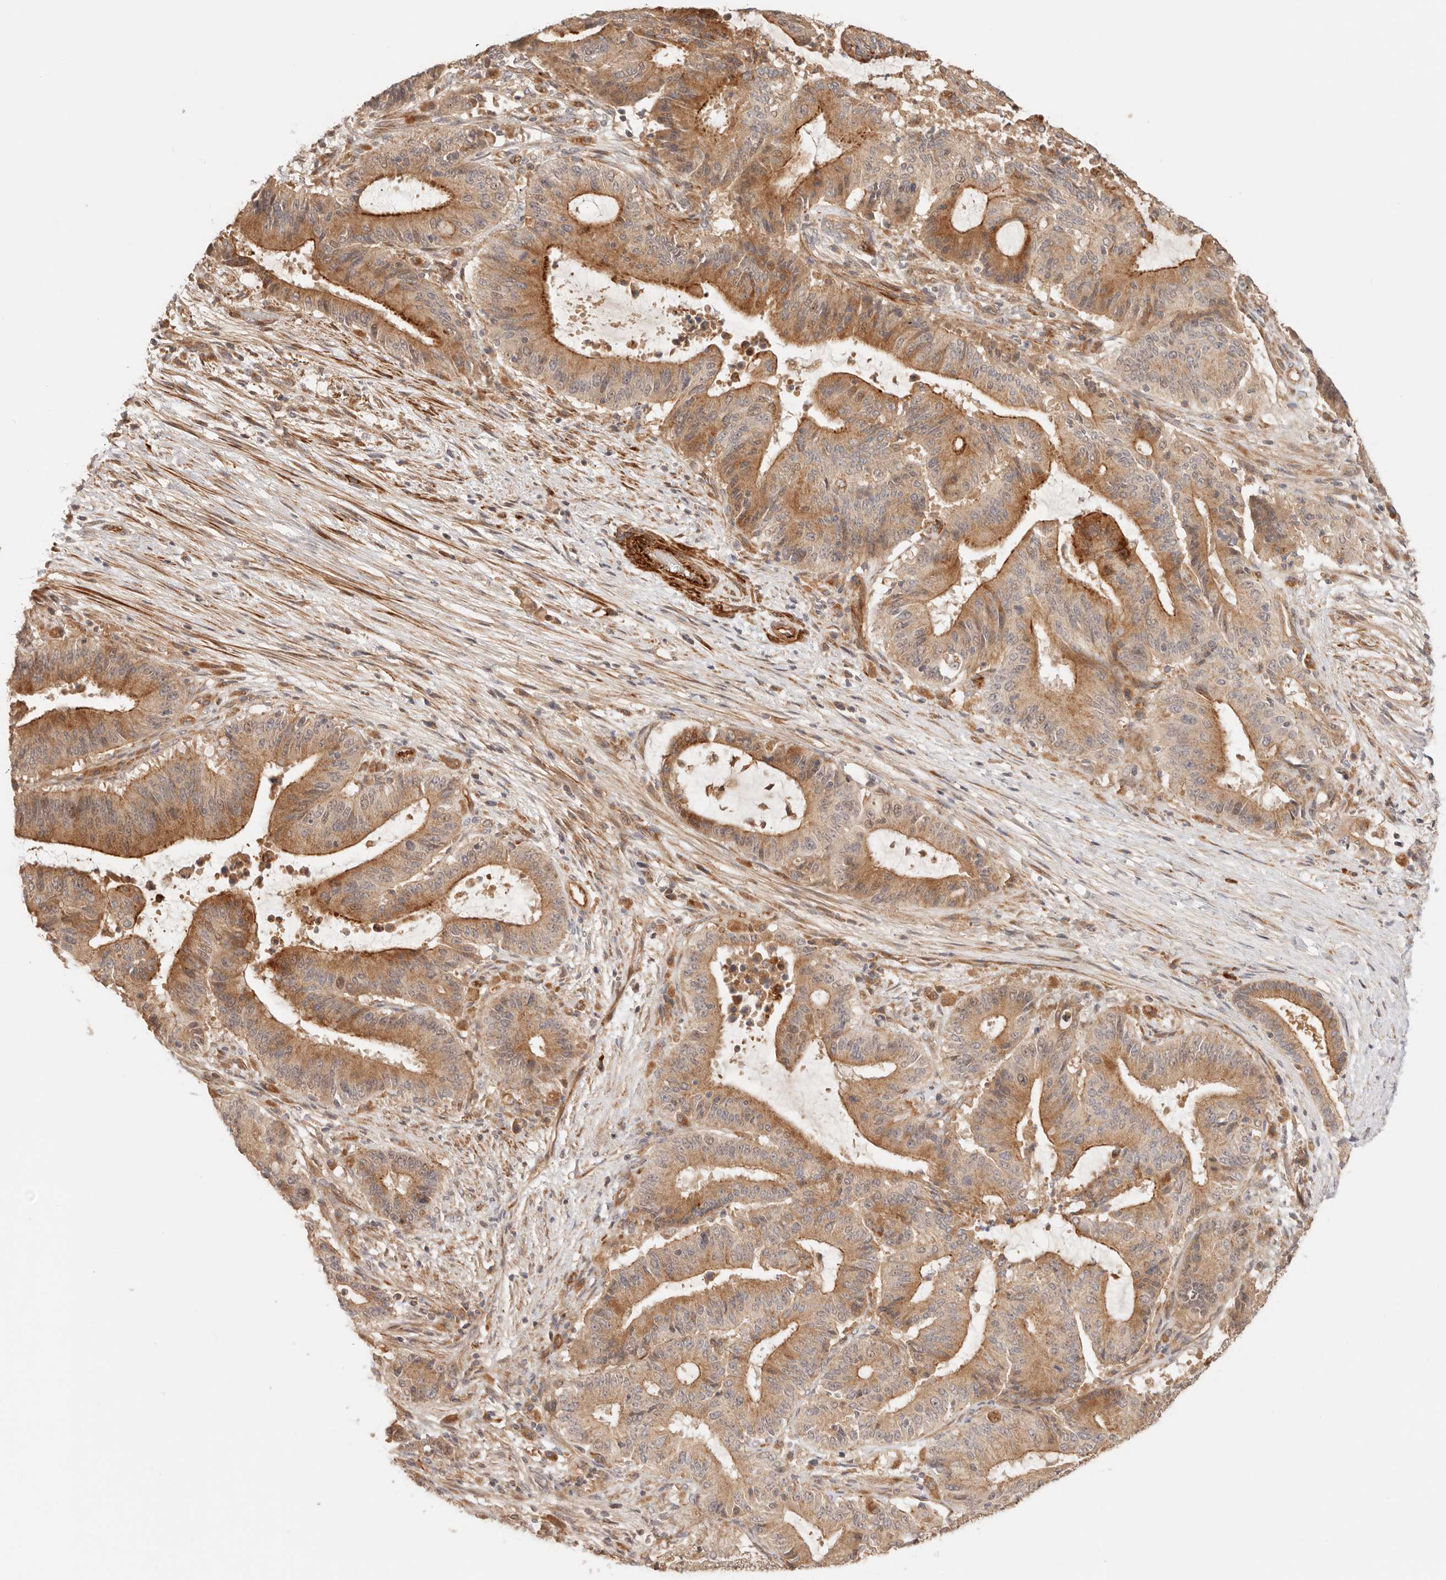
{"staining": {"intensity": "moderate", "quantity": "25%-75%", "location": "cytoplasmic/membranous"}, "tissue": "liver cancer", "cell_type": "Tumor cells", "image_type": "cancer", "snomed": [{"axis": "morphology", "description": "Normal tissue, NOS"}, {"axis": "morphology", "description": "Cholangiocarcinoma"}, {"axis": "topography", "description": "Liver"}, {"axis": "topography", "description": "Peripheral nerve tissue"}], "caption": "Liver cancer stained with a brown dye demonstrates moderate cytoplasmic/membranous positive positivity in approximately 25%-75% of tumor cells.", "gene": "IL1R2", "patient": {"sex": "female", "age": 73}}